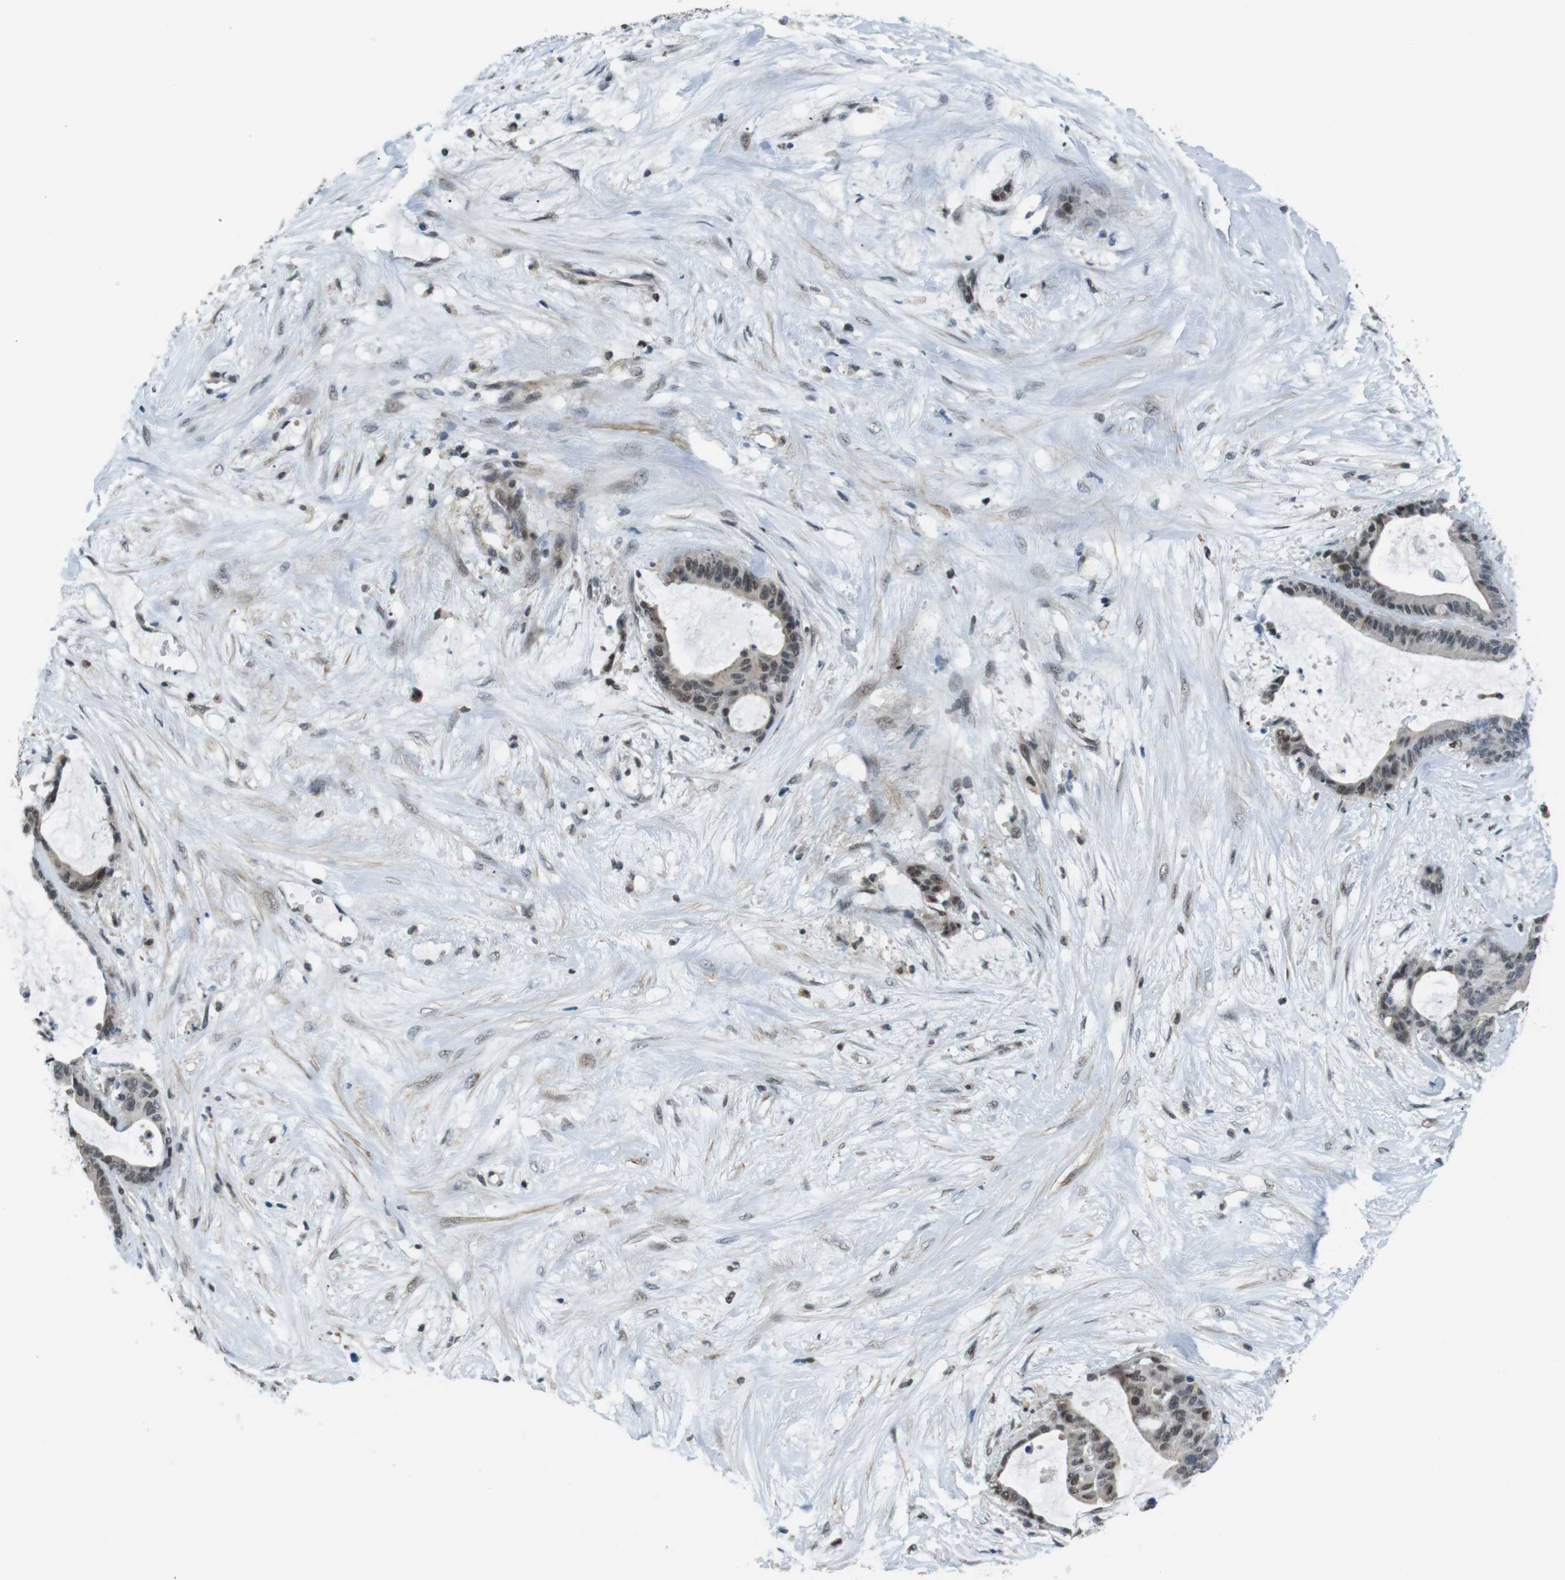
{"staining": {"intensity": "moderate", "quantity": "25%-75%", "location": "nuclear"}, "tissue": "liver cancer", "cell_type": "Tumor cells", "image_type": "cancer", "snomed": [{"axis": "morphology", "description": "Cholangiocarcinoma"}, {"axis": "topography", "description": "Liver"}], "caption": "There is medium levels of moderate nuclear expression in tumor cells of liver cholangiocarcinoma, as demonstrated by immunohistochemical staining (brown color).", "gene": "USP7", "patient": {"sex": "female", "age": 73}}